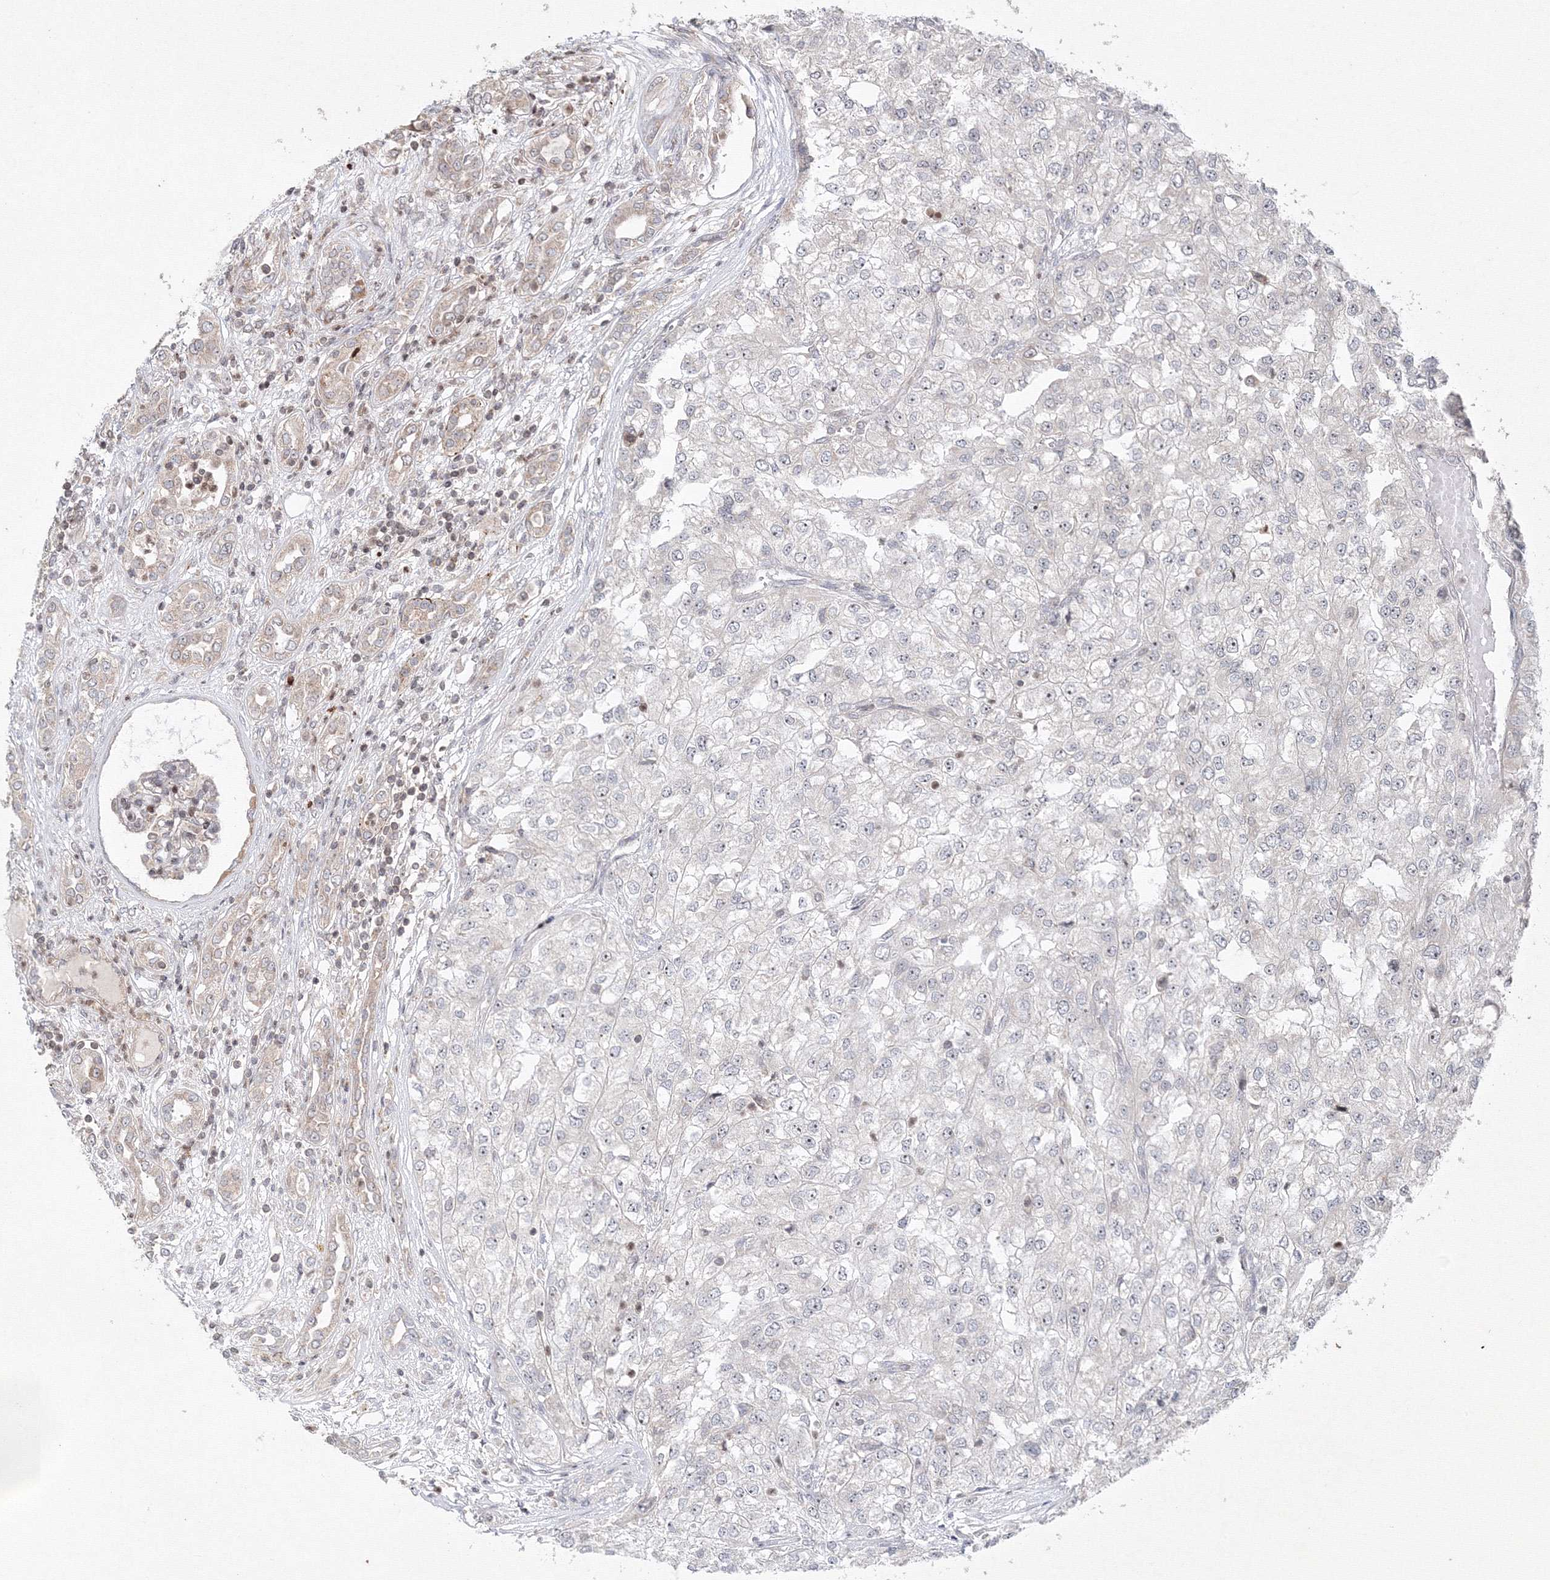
{"staining": {"intensity": "negative", "quantity": "none", "location": "none"}, "tissue": "renal cancer", "cell_type": "Tumor cells", "image_type": "cancer", "snomed": [{"axis": "morphology", "description": "Adenocarcinoma, NOS"}, {"axis": "topography", "description": "Kidney"}], "caption": "Adenocarcinoma (renal) stained for a protein using IHC shows no expression tumor cells.", "gene": "MKRN2", "patient": {"sex": "female", "age": 54}}